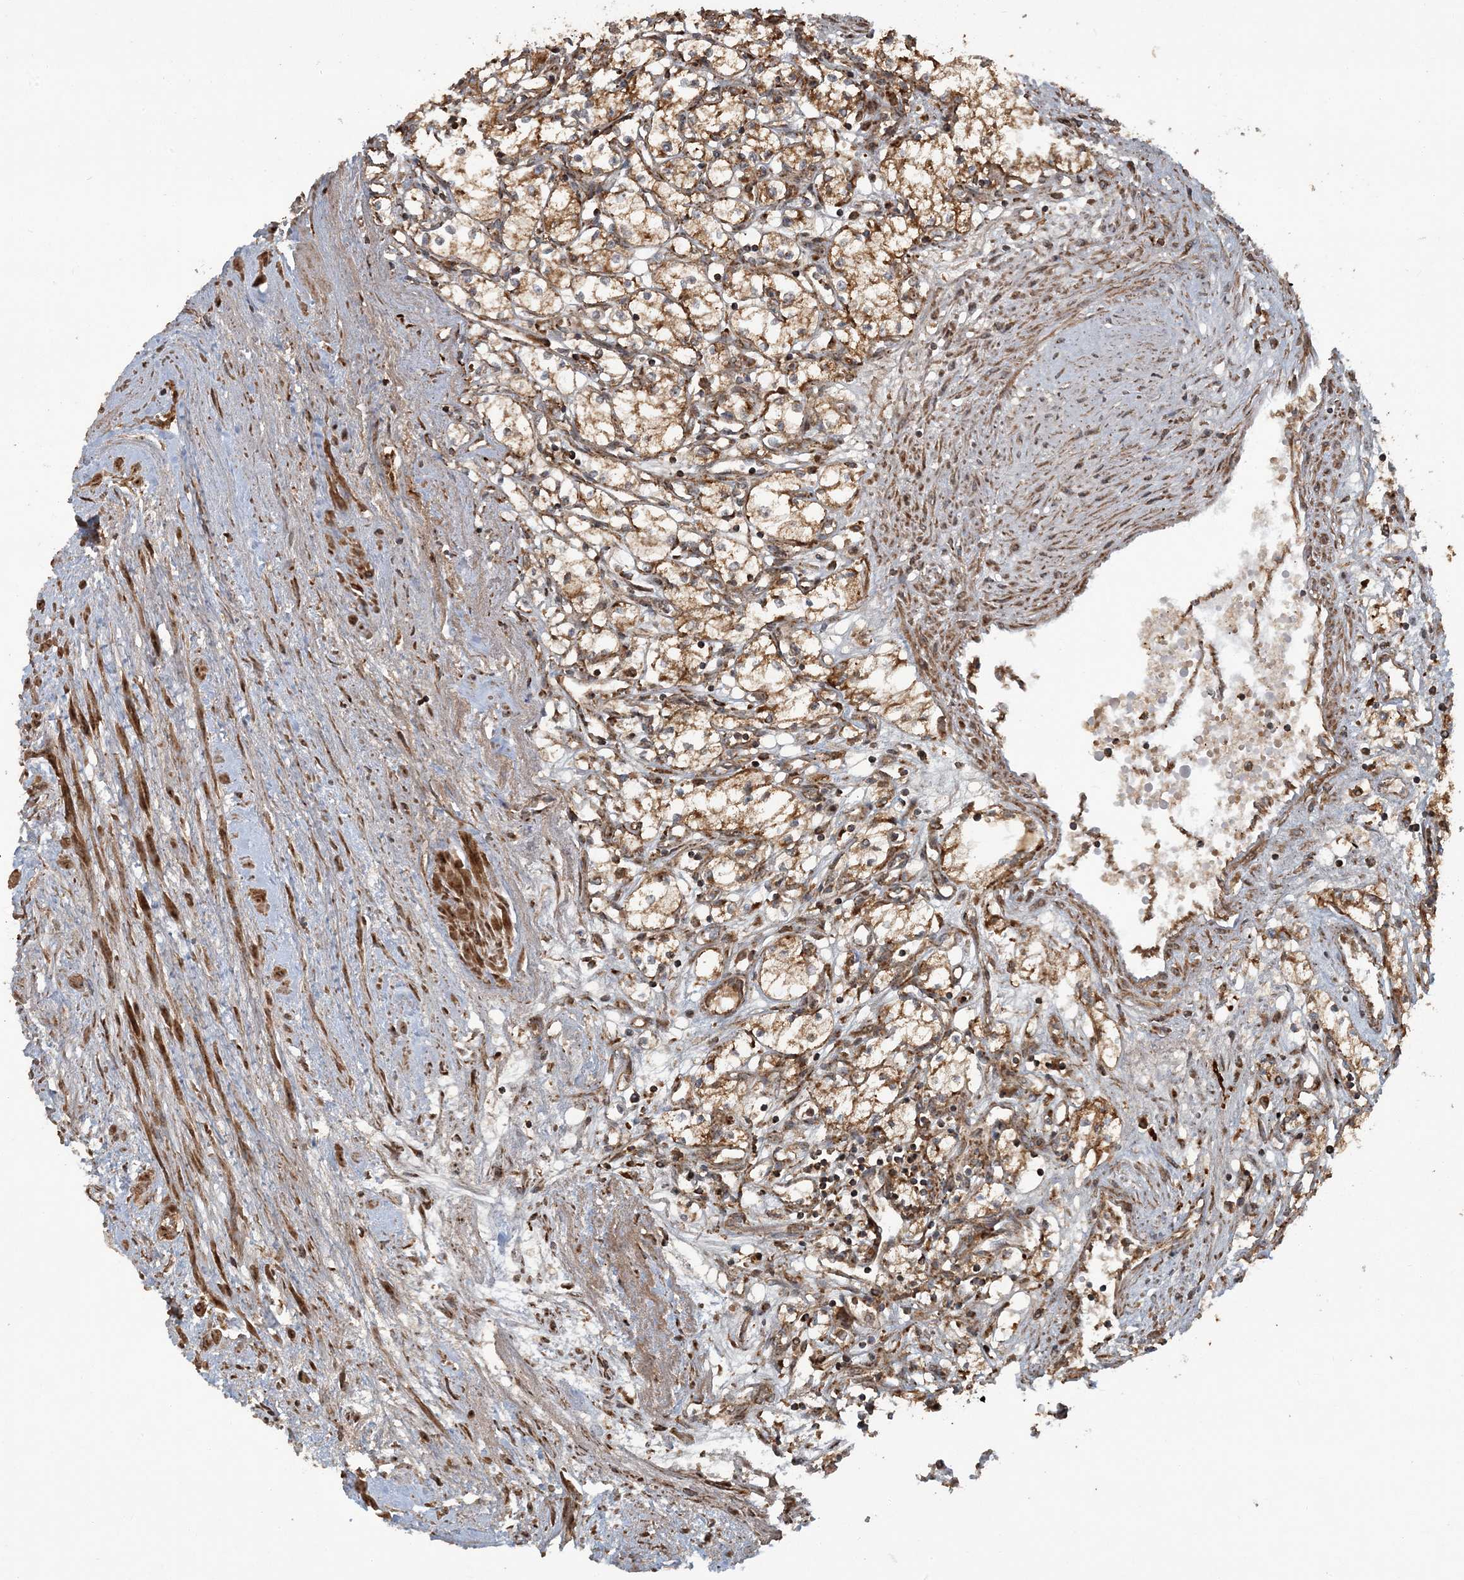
{"staining": {"intensity": "moderate", "quantity": ">75%", "location": "cytoplasmic/membranous"}, "tissue": "renal cancer", "cell_type": "Tumor cells", "image_type": "cancer", "snomed": [{"axis": "morphology", "description": "Adenocarcinoma, NOS"}, {"axis": "topography", "description": "Kidney"}], "caption": "This is an image of immunohistochemistry staining of renal cancer (adenocarcinoma), which shows moderate expression in the cytoplasmic/membranous of tumor cells.", "gene": "LTN1", "patient": {"sex": "male", "age": 59}}